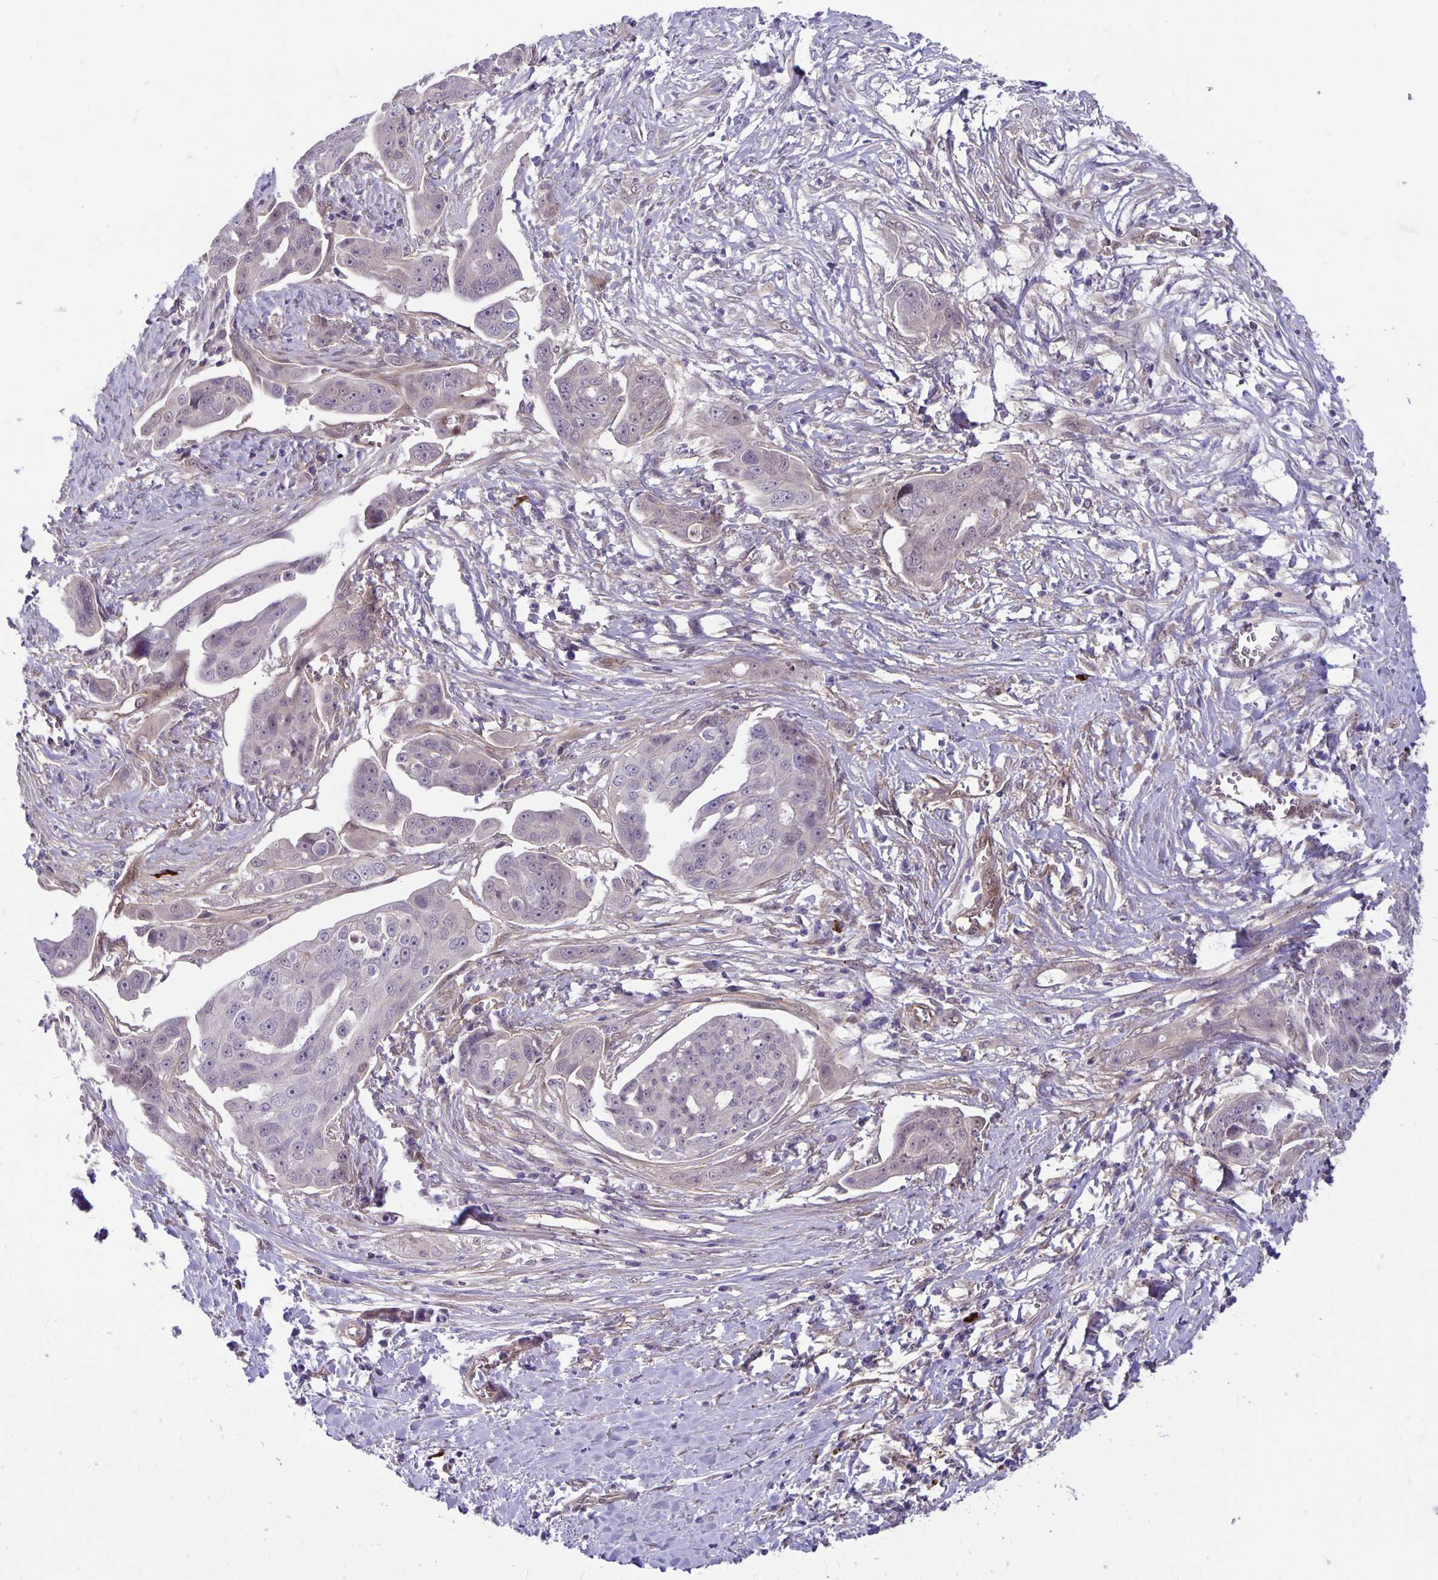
{"staining": {"intensity": "negative", "quantity": "none", "location": "none"}, "tissue": "ovarian cancer", "cell_type": "Tumor cells", "image_type": "cancer", "snomed": [{"axis": "morphology", "description": "Carcinoma, endometroid"}, {"axis": "topography", "description": "Ovary"}], "caption": "This is a image of immunohistochemistry staining of ovarian cancer (endometroid carcinoma), which shows no staining in tumor cells. Brightfield microscopy of immunohistochemistry (IHC) stained with DAB (brown) and hematoxylin (blue), captured at high magnification.", "gene": "TAX1BP3", "patient": {"sex": "female", "age": 70}}